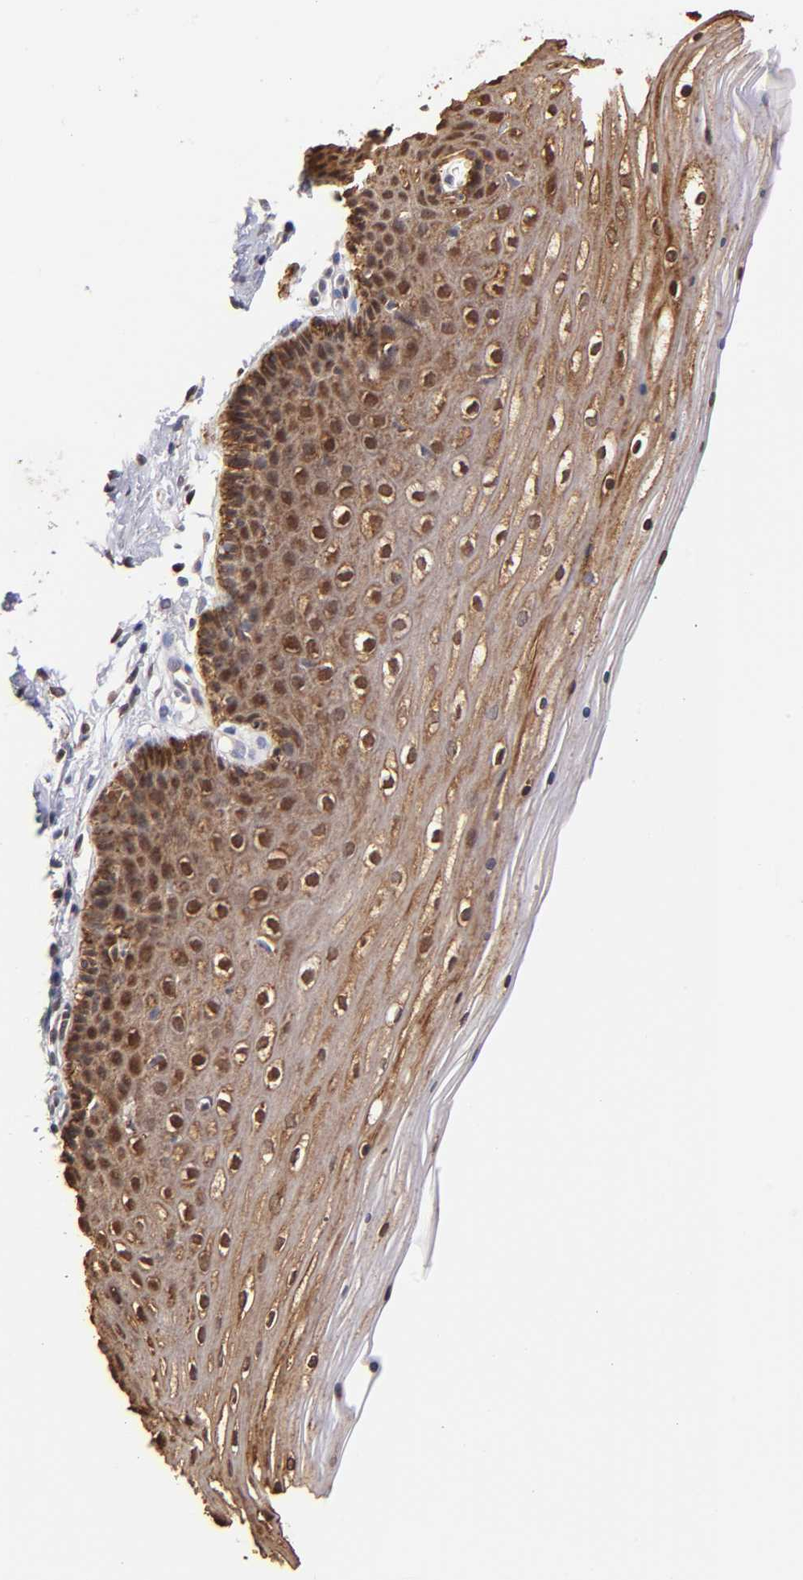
{"staining": {"intensity": "strong", "quantity": ">75%", "location": "cytoplasmic/membranous,nuclear"}, "tissue": "cervix", "cell_type": "Glandular cells", "image_type": "normal", "snomed": [{"axis": "morphology", "description": "Normal tissue, NOS"}, {"axis": "topography", "description": "Cervix"}], "caption": "Protein staining of benign cervix displays strong cytoplasmic/membranous,nuclear expression in approximately >75% of glandular cells.", "gene": "YWHAB", "patient": {"sex": "female", "age": 39}}